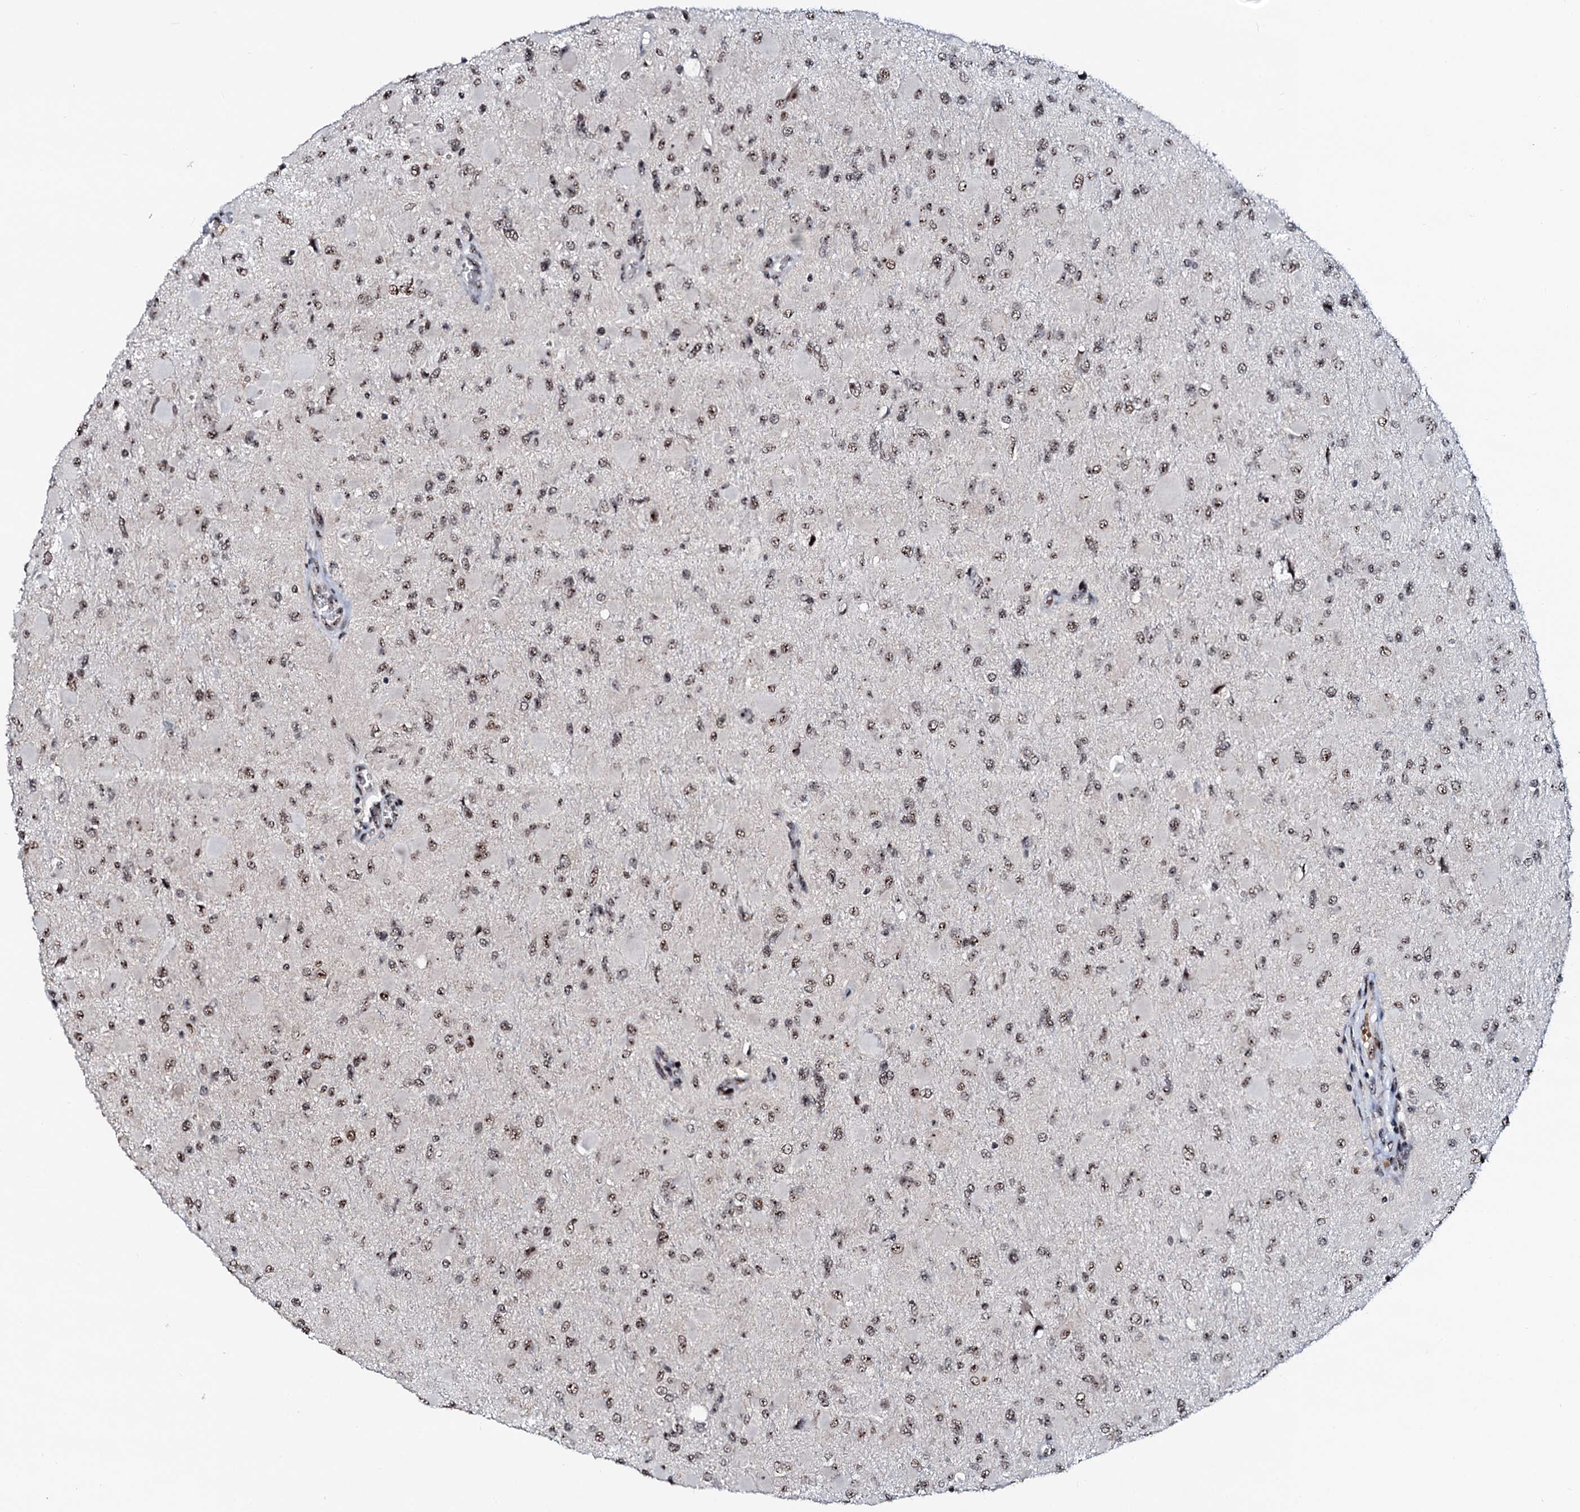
{"staining": {"intensity": "moderate", "quantity": ">75%", "location": "nuclear"}, "tissue": "glioma", "cell_type": "Tumor cells", "image_type": "cancer", "snomed": [{"axis": "morphology", "description": "Glioma, malignant, High grade"}, {"axis": "topography", "description": "Cerebral cortex"}], "caption": "A brown stain highlights moderate nuclear positivity of a protein in glioma tumor cells.", "gene": "NEUROG3", "patient": {"sex": "female", "age": 36}}